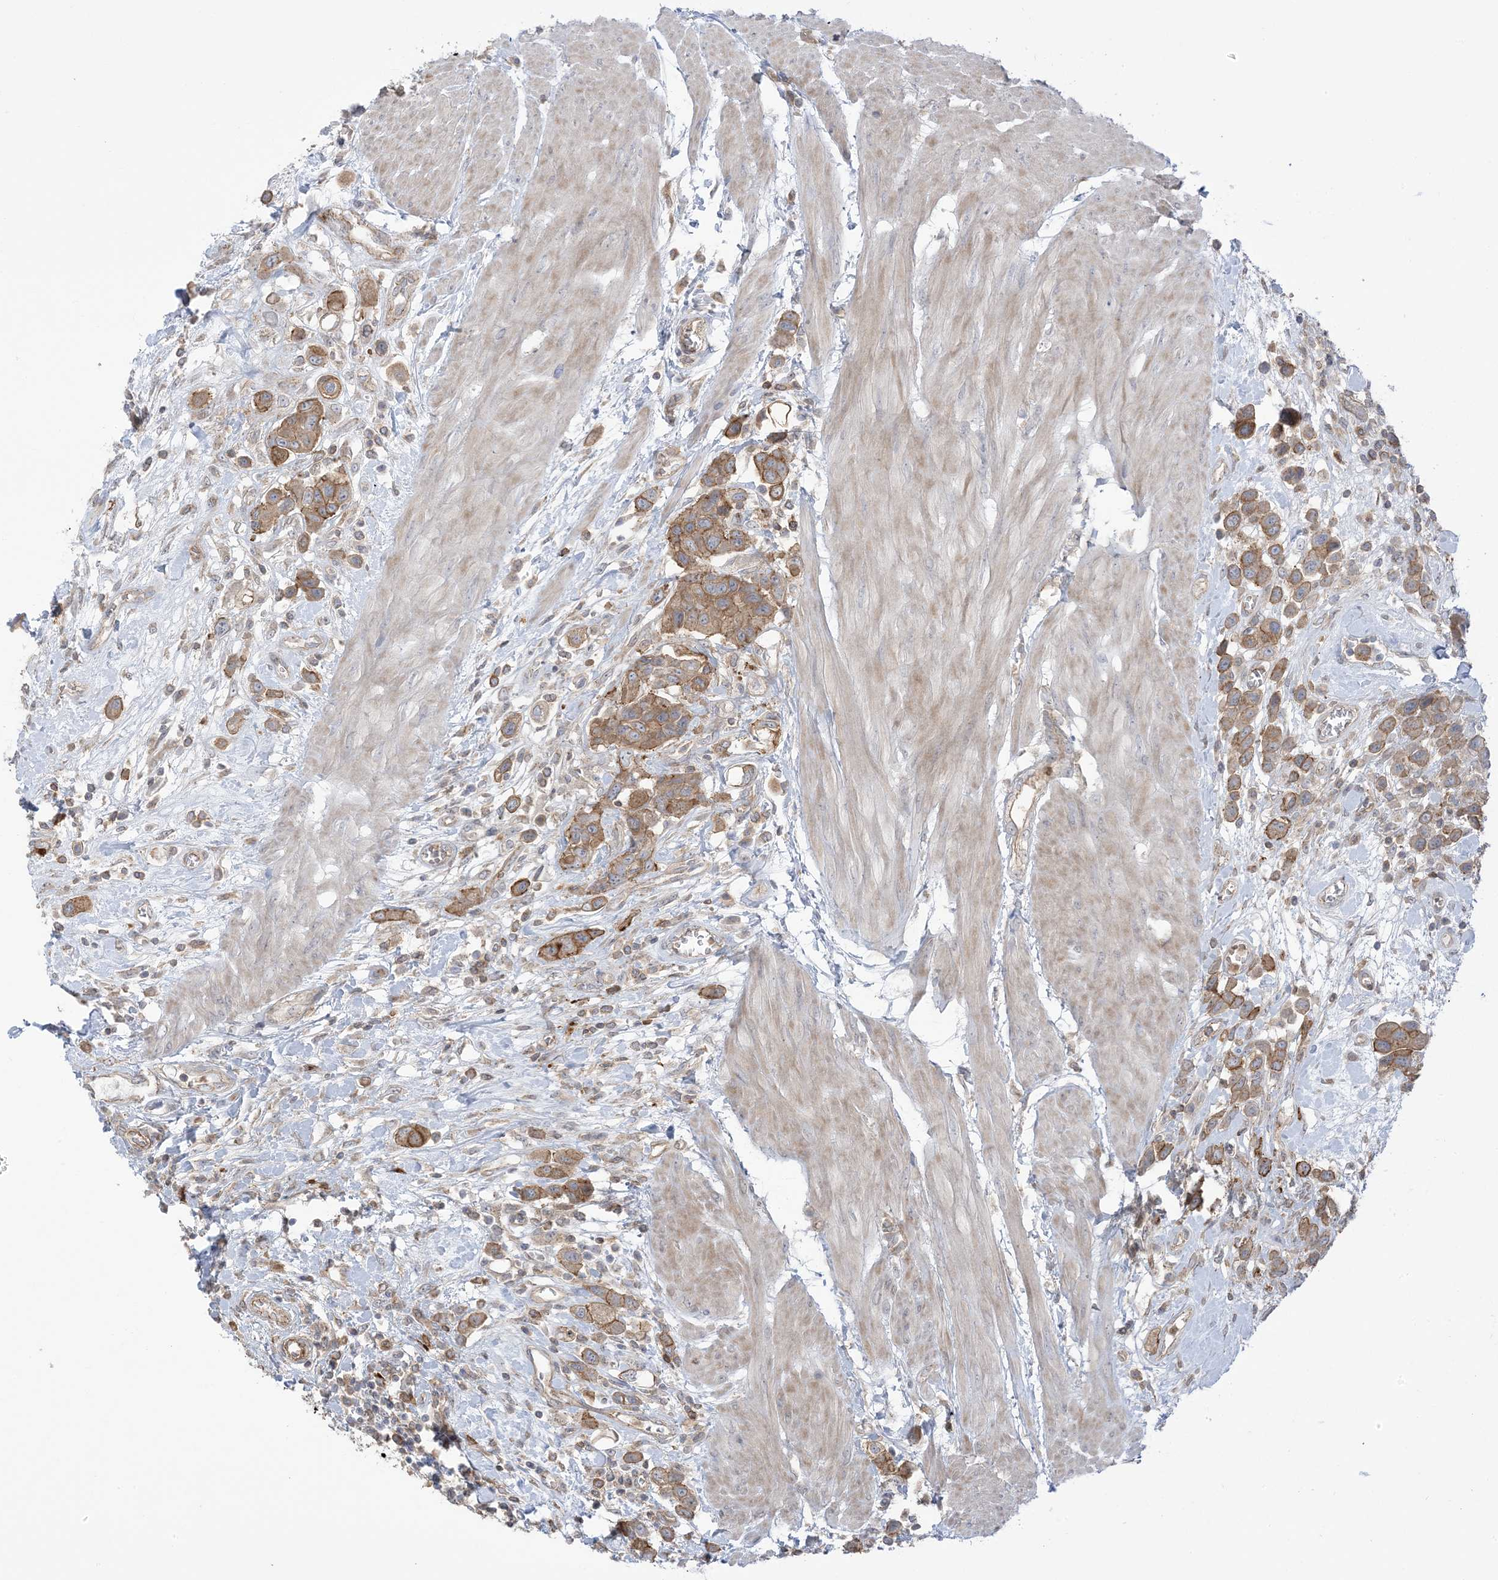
{"staining": {"intensity": "moderate", "quantity": ">75%", "location": "cytoplasmic/membranous"}, "tissue": "urothelial cancer", "cell_type": "Tumor cells", "image_type": "cancer", "snomed": [{"axis": "morphology", "description": "Urothelial carcinoma, High grade"}, {"axis": "topography", "description": "Urinary bladder"}], "caption": "Immunohistochemical staining of urothelial cancer shows medium levels of moderate cytoplasmic/membranous staining in approximately >75% of tumor cells.", "gene": "ICMT", "patient": {"sex": "male", "age": 50}}